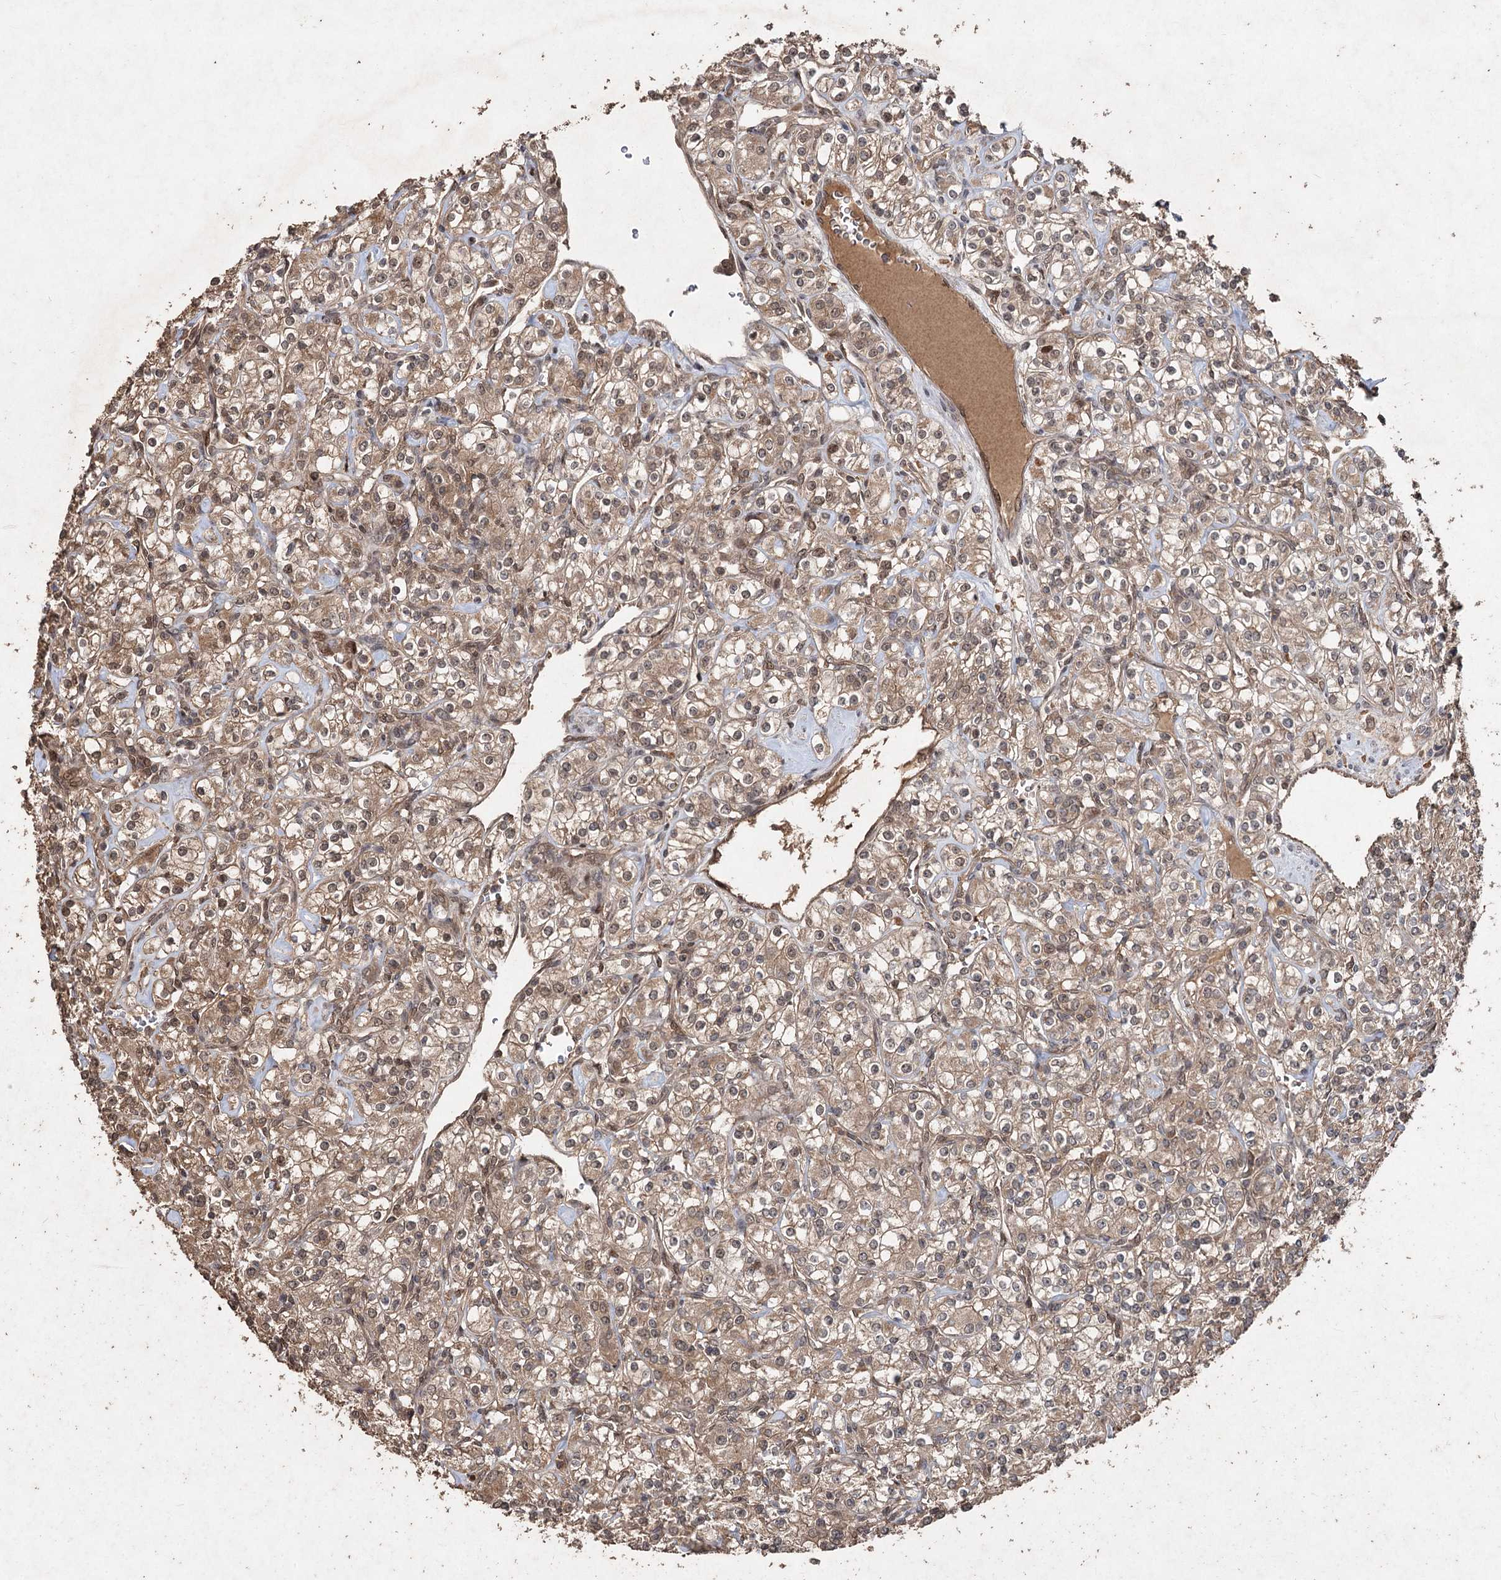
{"staining": {"intensity": "moderate", "quantity": ">75%", "location": "cytoplasmic/membranous,nuclear"}, "tissue": "renal cancer", "cell_type": "Tumor cells", "image_type": "cancer", "snomed": [{"axis": "morphology", "description": "Adenocarcinoma, NOS"}, {"axis": "topography", "description": "Kidney"}], "caption": "Approximately >75% of tumor cells in human renal adenocarcinoma exhibit moderate cytoplasmic/membranous and nuclear protein expression as visualized by brown immunohistochemical staining.", "gene": "FBXO7", "patient": {"sex": "male", "age": 77}}